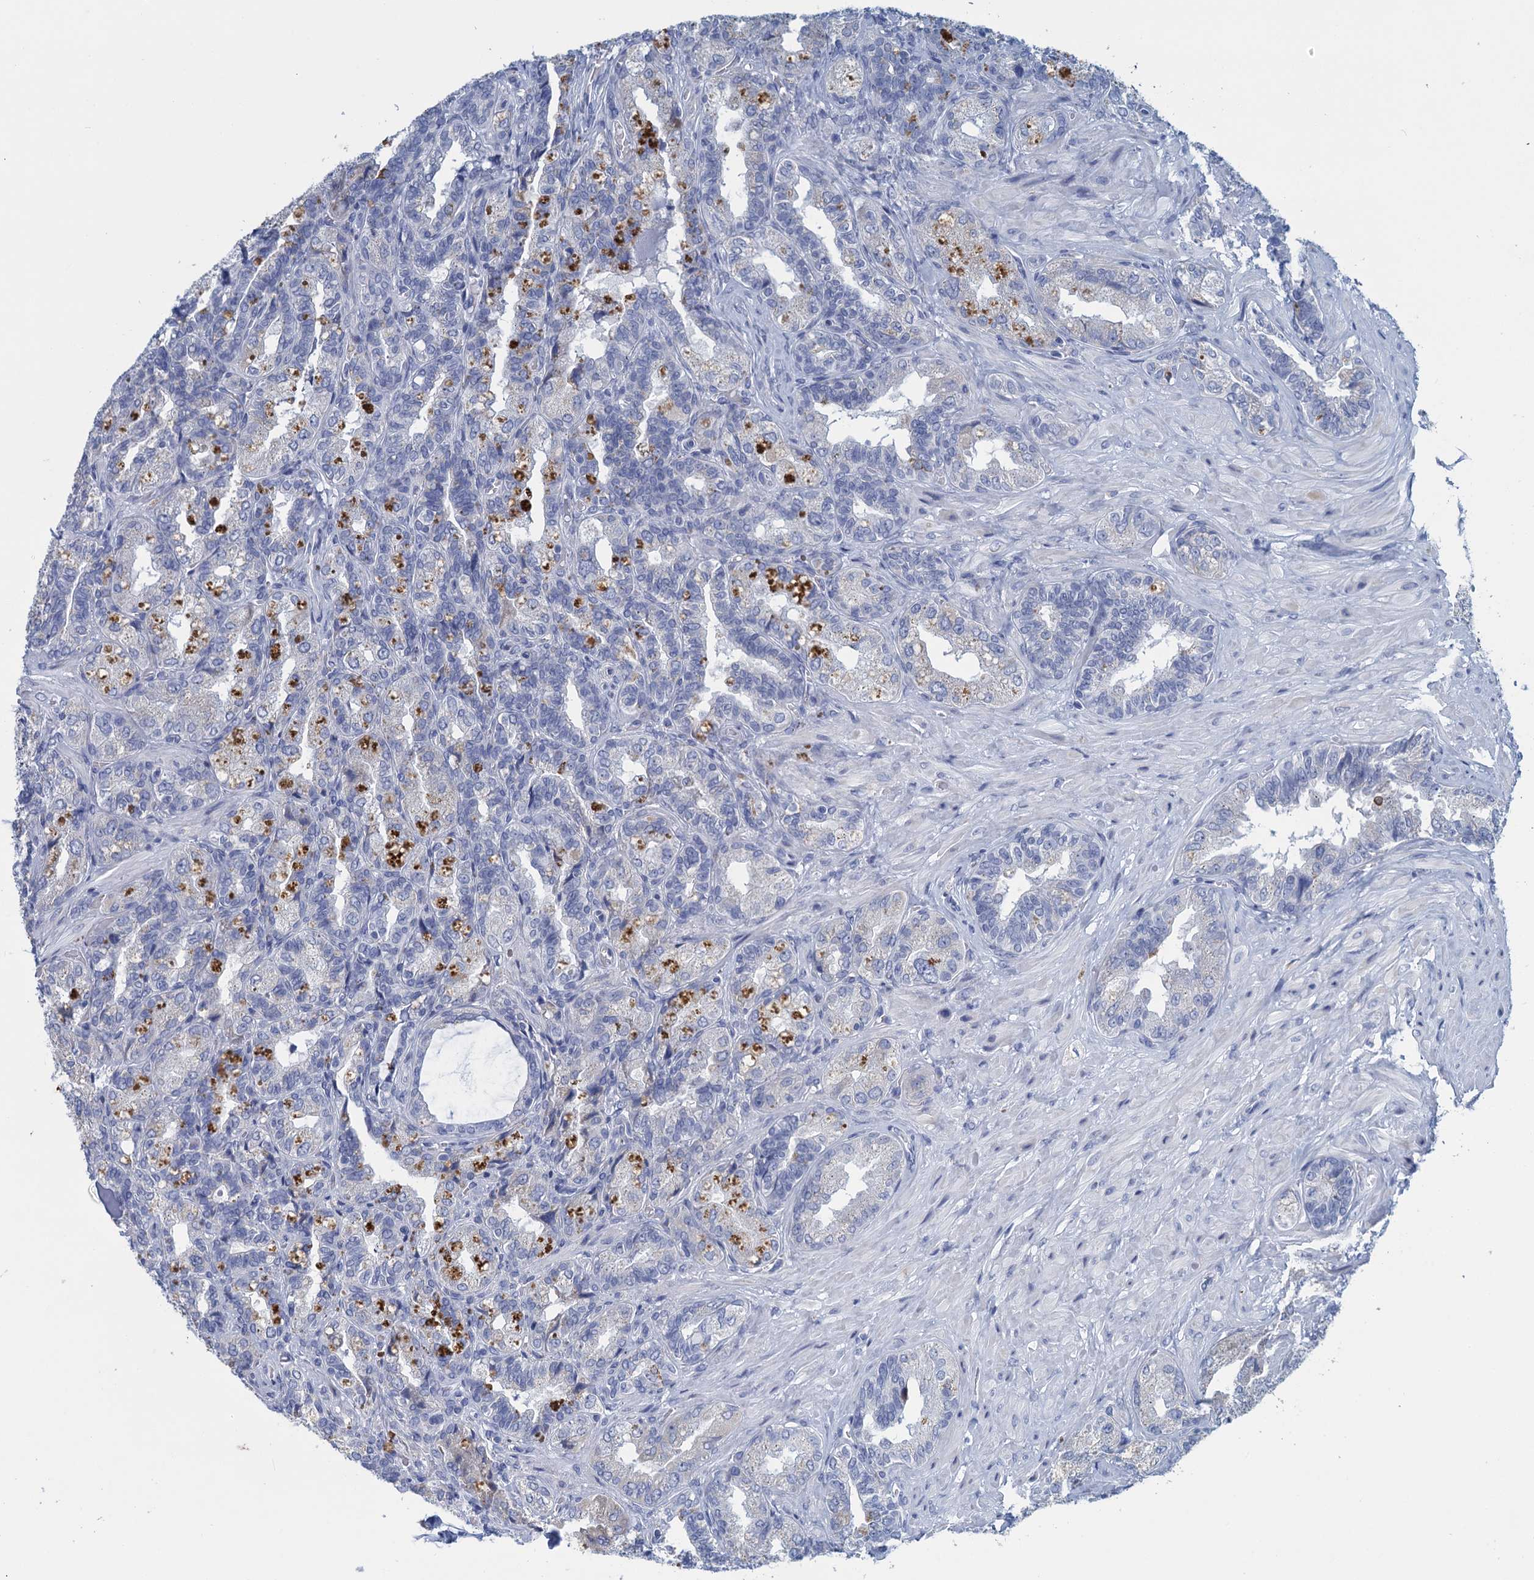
{"staining": {"intensity": "negative", "quantity": "none", "location": "none"}, "tissue": "seminal vesicle", "cell_type": "Glandular cells", "image_type": "normal", "snomed": [{"axis": "morphology", "description": "Normal tissue, NOS"}, {"axis": "topography", "description": "Prostate and seminal vesicle, NOS"}, {"axis": "topography", "description": "Prostate"}, {"axis": "topography", "description": "Seminal veicle"}], "caption": "A micrograph of human seminal vesicle is negative for staining in glandular cells. (Immunohistochemistry, brightfield microscopy, high magnification).", "gene": "SCEL", "patient": {"sex": "male", "age": 67}}